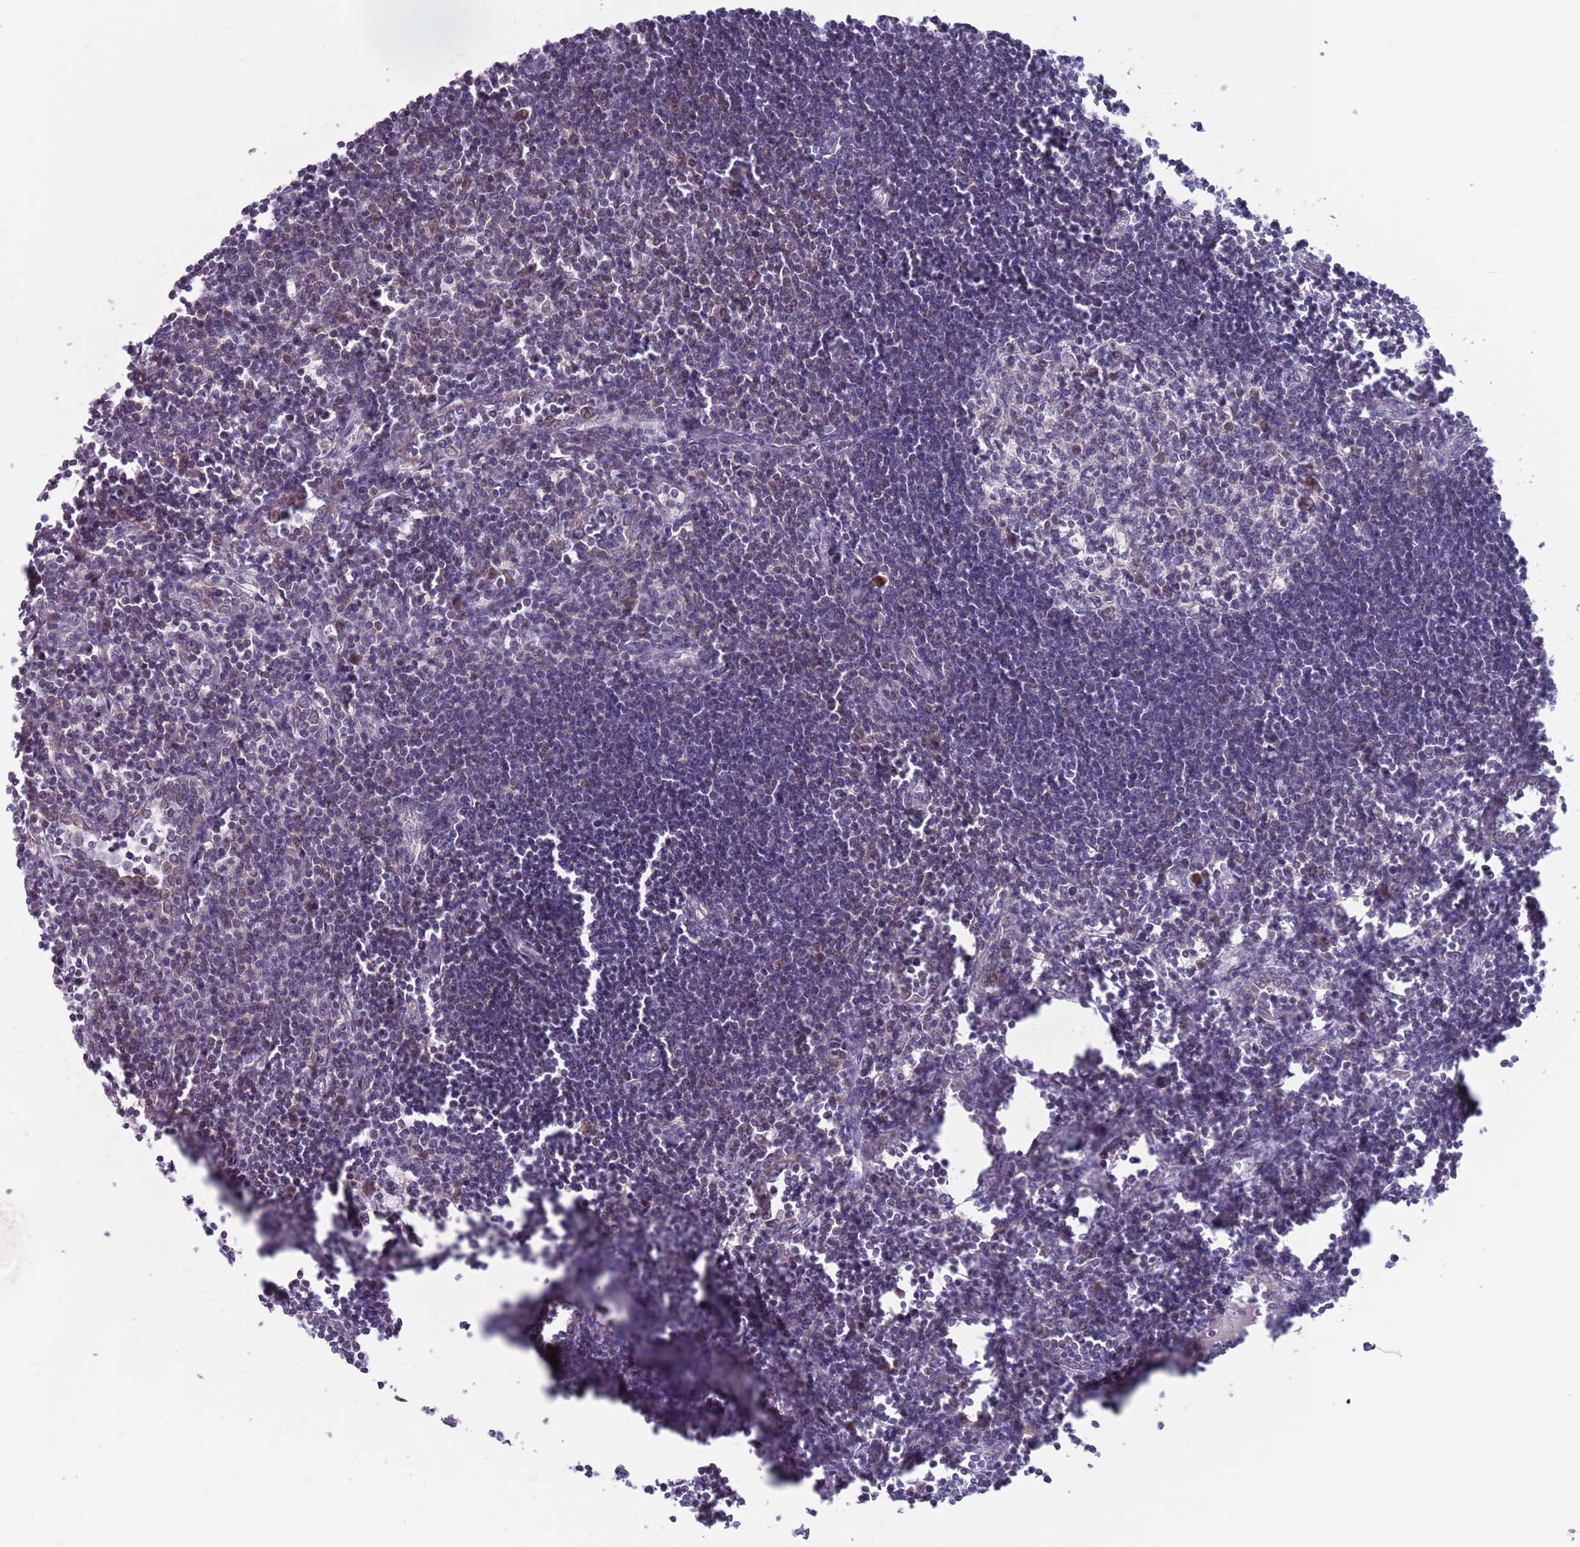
{"staining": {"intensity": "negative", "quantity": "none", "location": "none"}, "tissue": "lymph node", "cell_type": "Germinal center cells", "image_type": "normal", "snomed": [{"axis": "morphology", "description": "Normal tissue, NOS"}, {"axis": "morphology", "description": "Malignant melanoma, Metastatic site"}, {"axis": "topography", "description": "Lymph node"}], "caption": "Micrograph shows no protein staining in germinal center cells of benign lymph node.", "gene": "CLNS1A", "patient": {"sex": "male", "age": 41}}